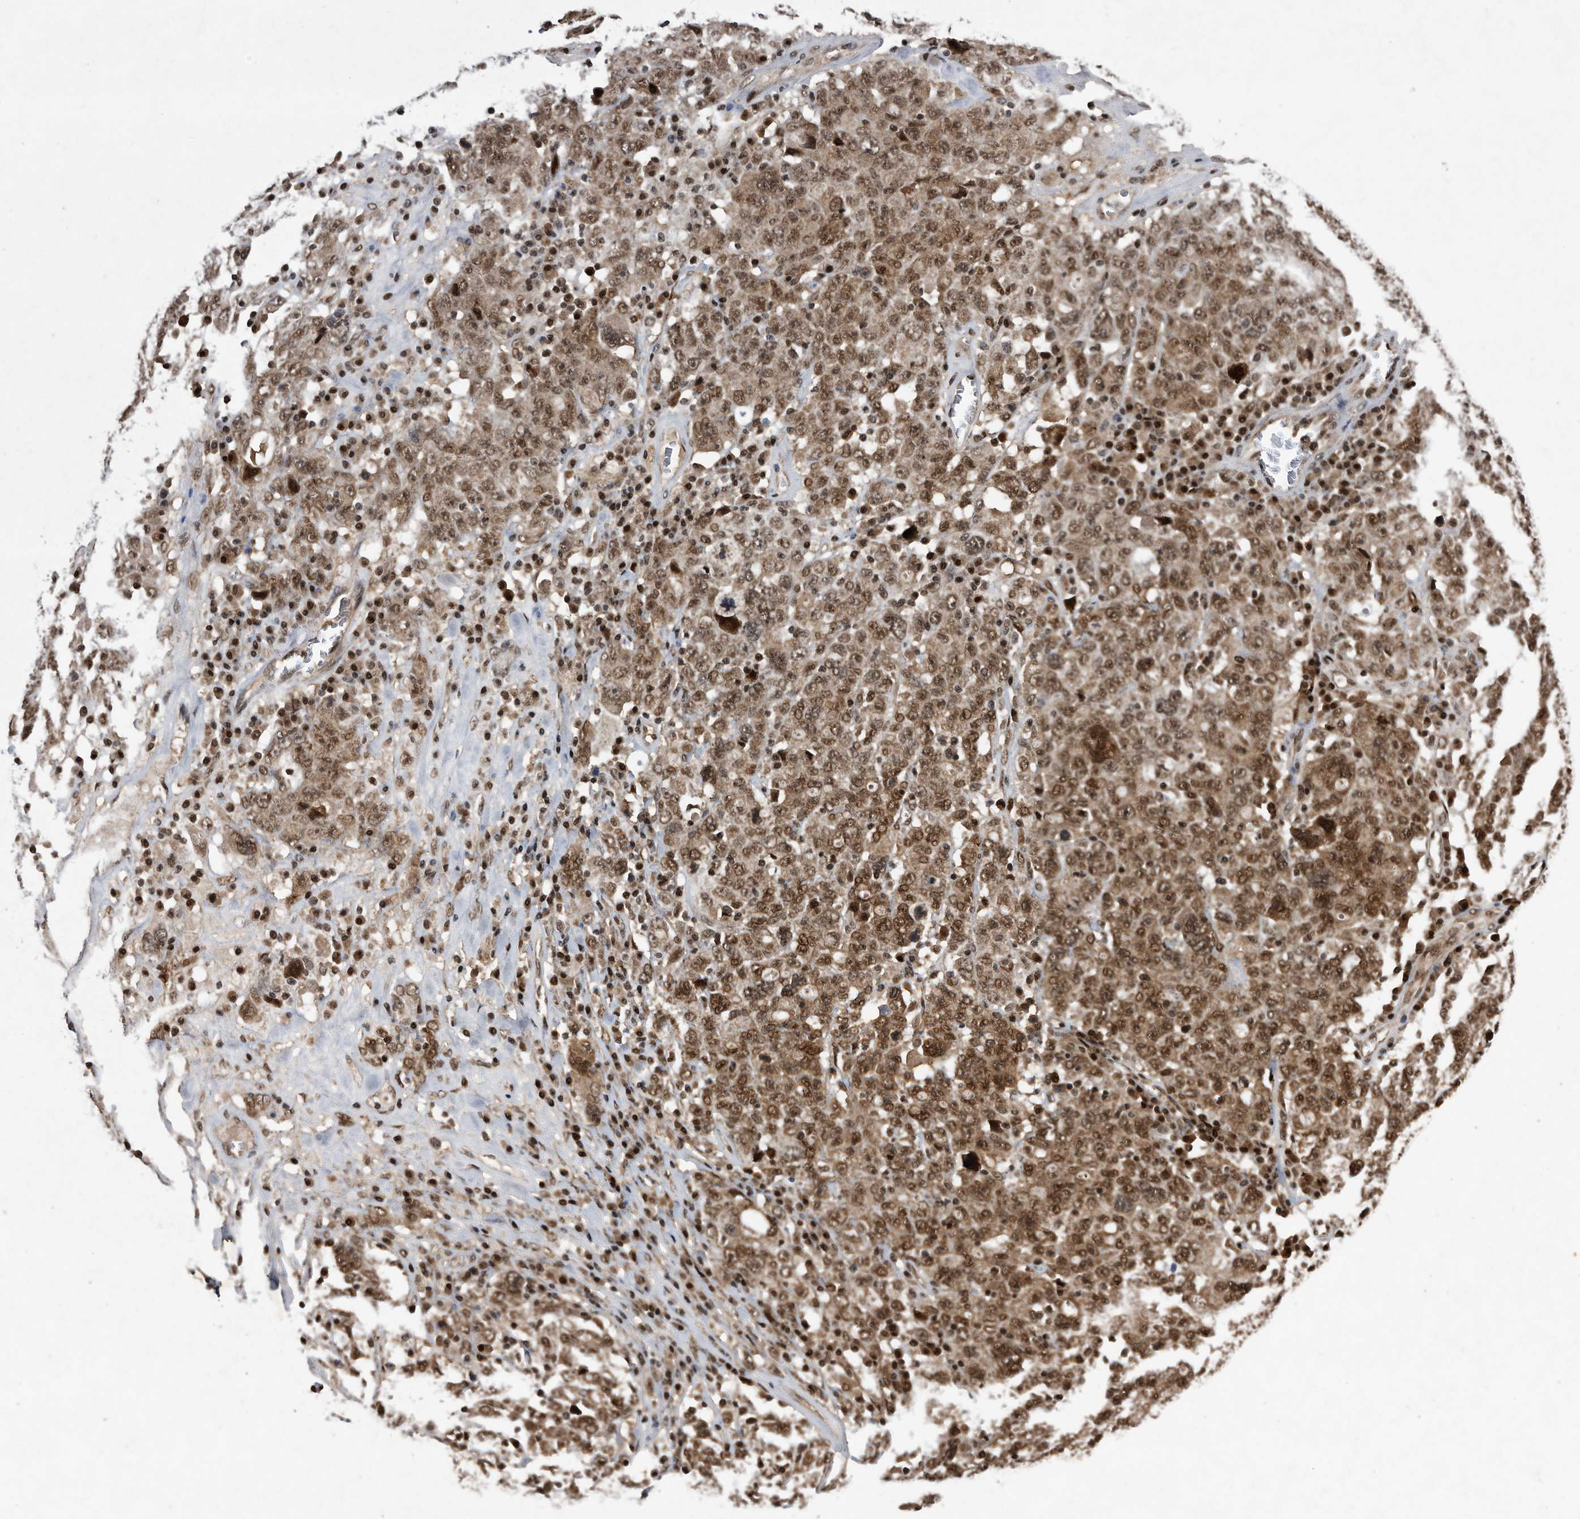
{"staining": {"intensity": "moderate", "quantity": ">75%", "location": "cytoplasmic/membranous,nuclear"}, "tissue": "ovarian cancer", "cell_type": "Tumor cells", "image_type": "cancer", "snomed": [{"axis": "morphology", "description": "Carcinoma, endometroid"}, {"axis": "topography", "description": "Ovary"}], "caption": "Moderate cytoplasmic/membranous and nuclear protein positivity is appreciated in about >75% of tumor cells in ovarian cancer. The staining is performed using DAB (3,3'-diaminobenzidine) brown chromogen to label protein expression. The nuclei are counter-stained blue using hematoxylin.", "gene": "RAD23B", "patient": {"sex": "female", "age": 62}}